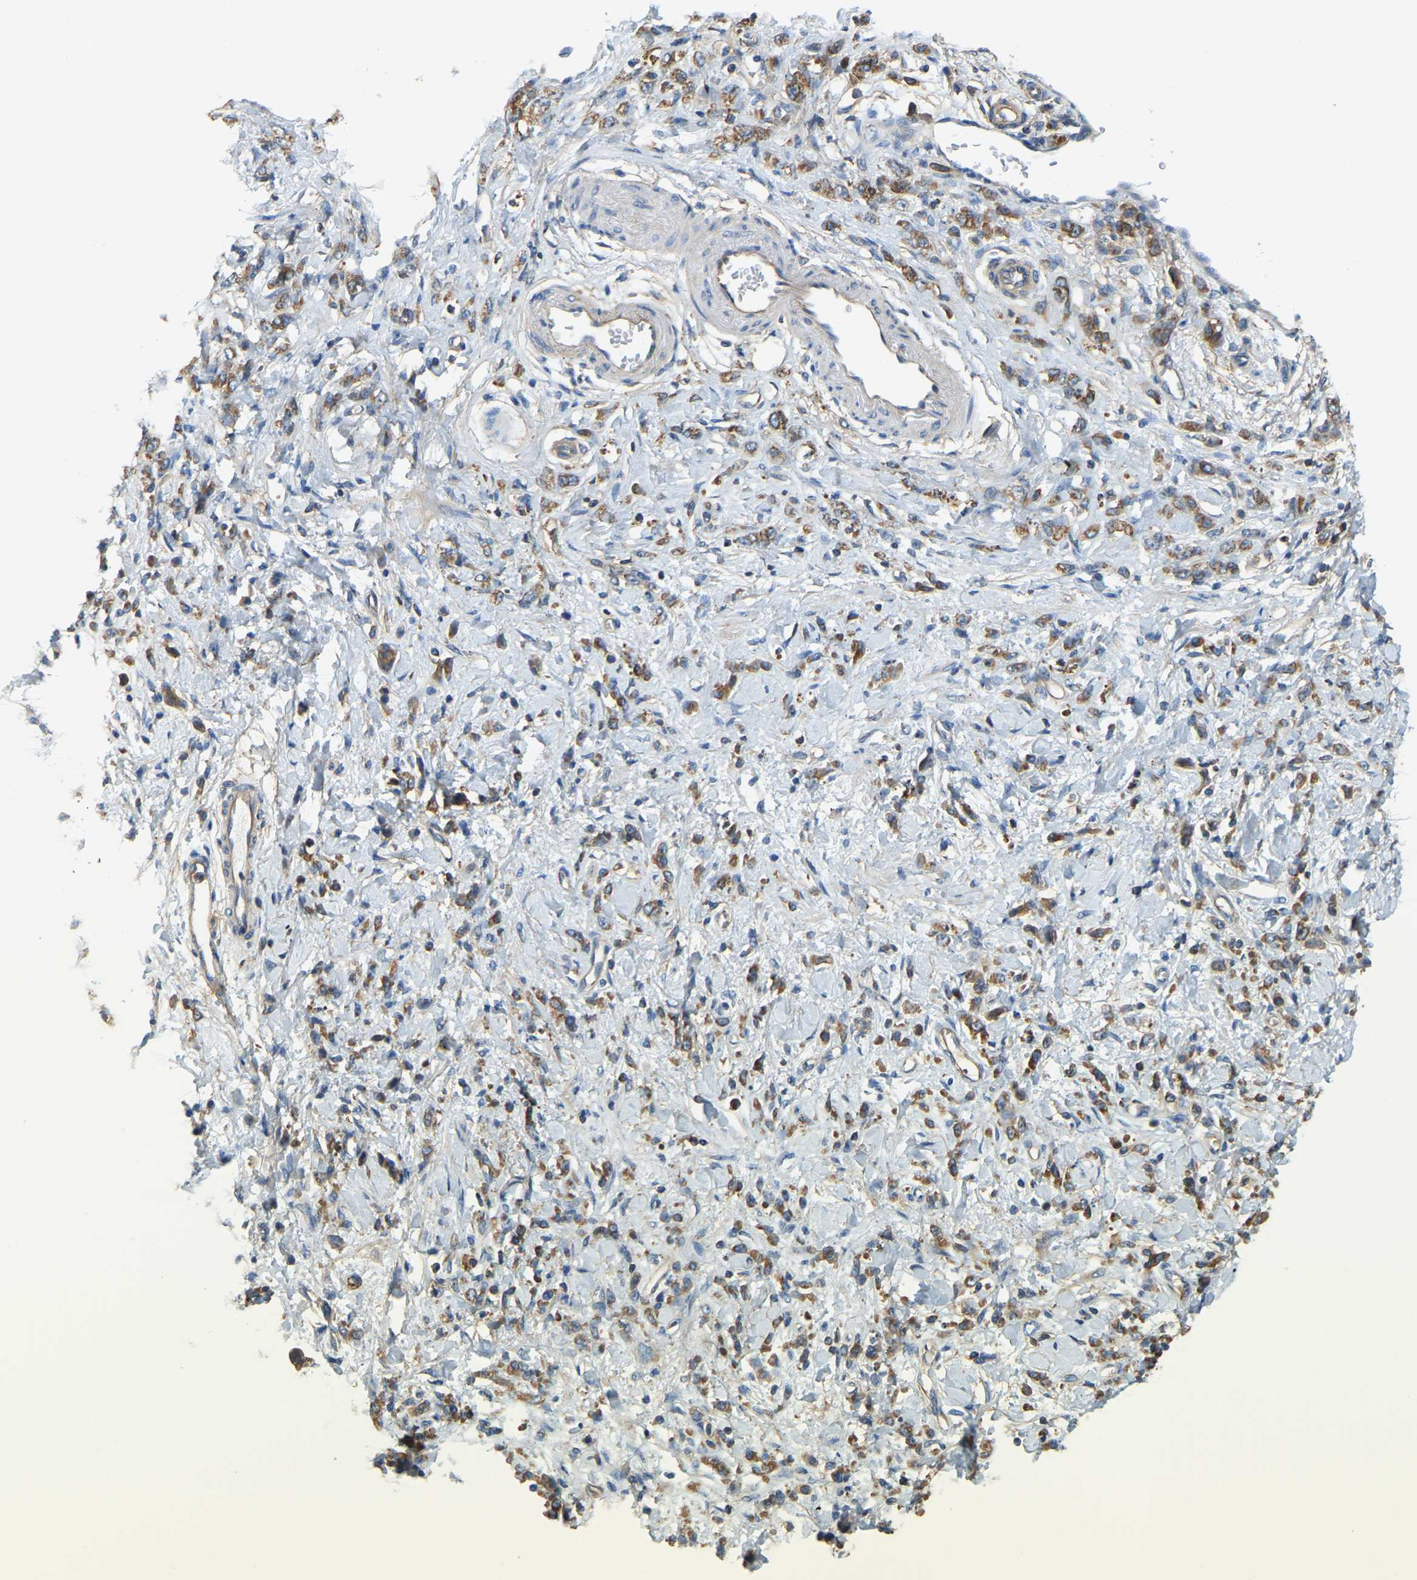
{"staining": {"intensity": "moderate", "quantity": ">75%", "location": "cytoplasmic/membranous"}, "tissue": "stomach cancer", "cell_type": "Tumor cells", "image_type": "cancer", "snomed": [{"axis": "morphology", "description": "Normal tissue, NOS"}, {"axis": "morphology", "description": "Adenocarcinoma, NOS"}, {"axis": "topography", "description": "Stomach"}], "caption": "Protein staining displays moderate cytoplasmic/membranous positivity in about >75% of tumor cells in stomach cancer.", "gene": "AHNAK", "patient": {"sex": "male", "age": 82}}